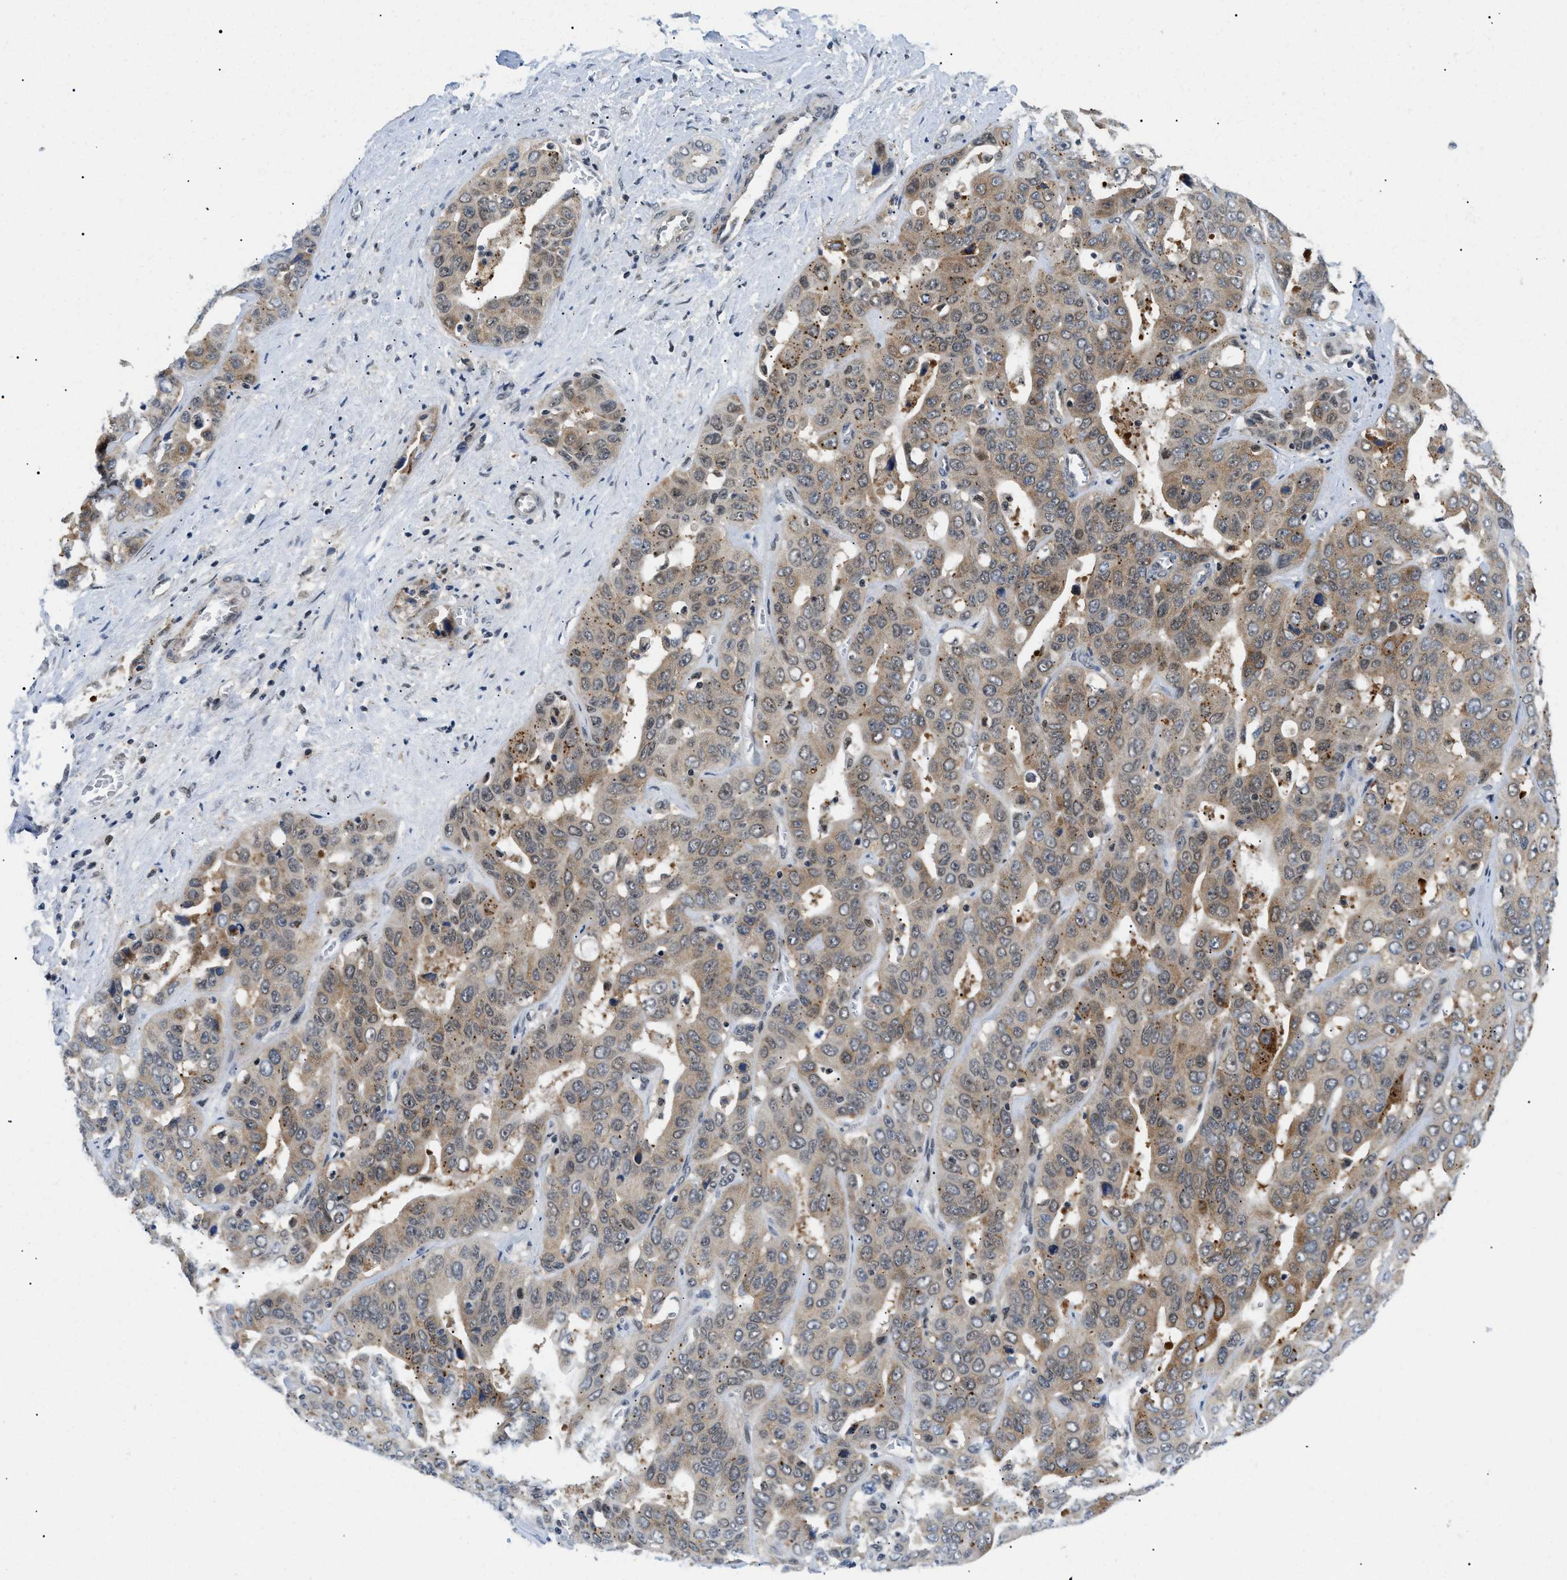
{"staining": {"intensity": "moderate", "quantity": ">75%", "location": "cytoplasmic/membranous,nuclear"}, "tissue": "liver cancer", "cell_type": "Tumor cells", "image_type": "cancer", "snomed": [{"axis": "morphology", "description": "Cholangiocarcinoma"}, {"axis": "topography", "description": "Liver"}], "caption": "This is a micrograph of immunohistochemistry staining of liver cancer, which shows moderate positivity in the cytoplasmic/membranous and nuclear of tumor cells.", "gene": "RBM15", "patient": {"sex": "female", "age": 52}}